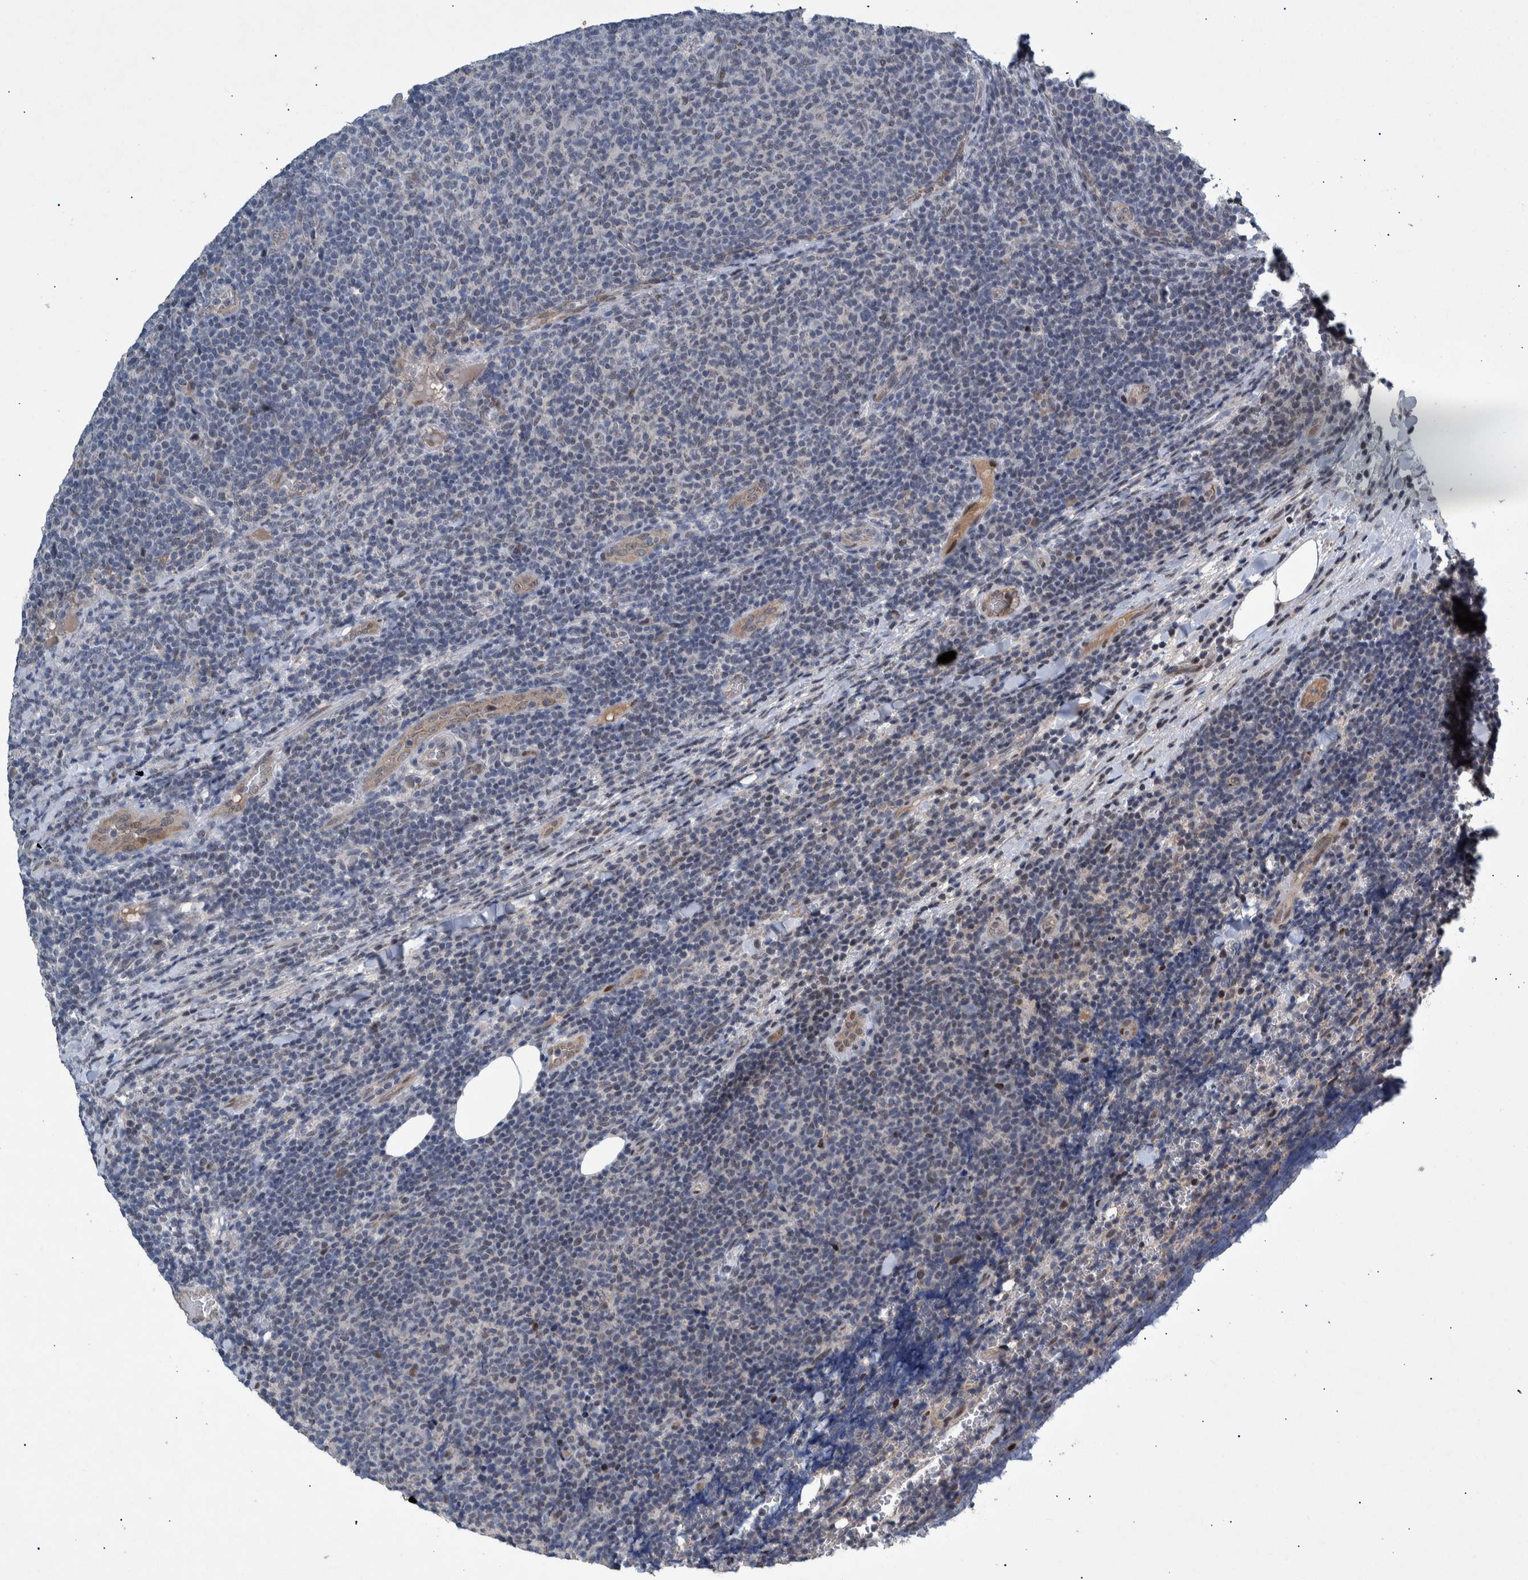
{"staining": {"intensity": "negative", "quantity": "none", "location": "none"}, "tissue": "lymphoma", "cell_type": "Tumor cells", "image_type": "cancer", "snomed": [{"axis": "morphology", "description": "Malignant lymphoma, non-Hodgkin's type, Low grade"}, {"axis": "topography", "description": "Lymph node"}], "caption": "An immunohistochemistry (IHC) image of malignant lymphoma, non-Hodgkin's type (low-grade) is shown. There is no staining in tumor cells of malignant lymphoma, non-Hodgkin's type (low-grade).", "gene": "ESRP1", "patient": {"sex": "male", "age": 66}}